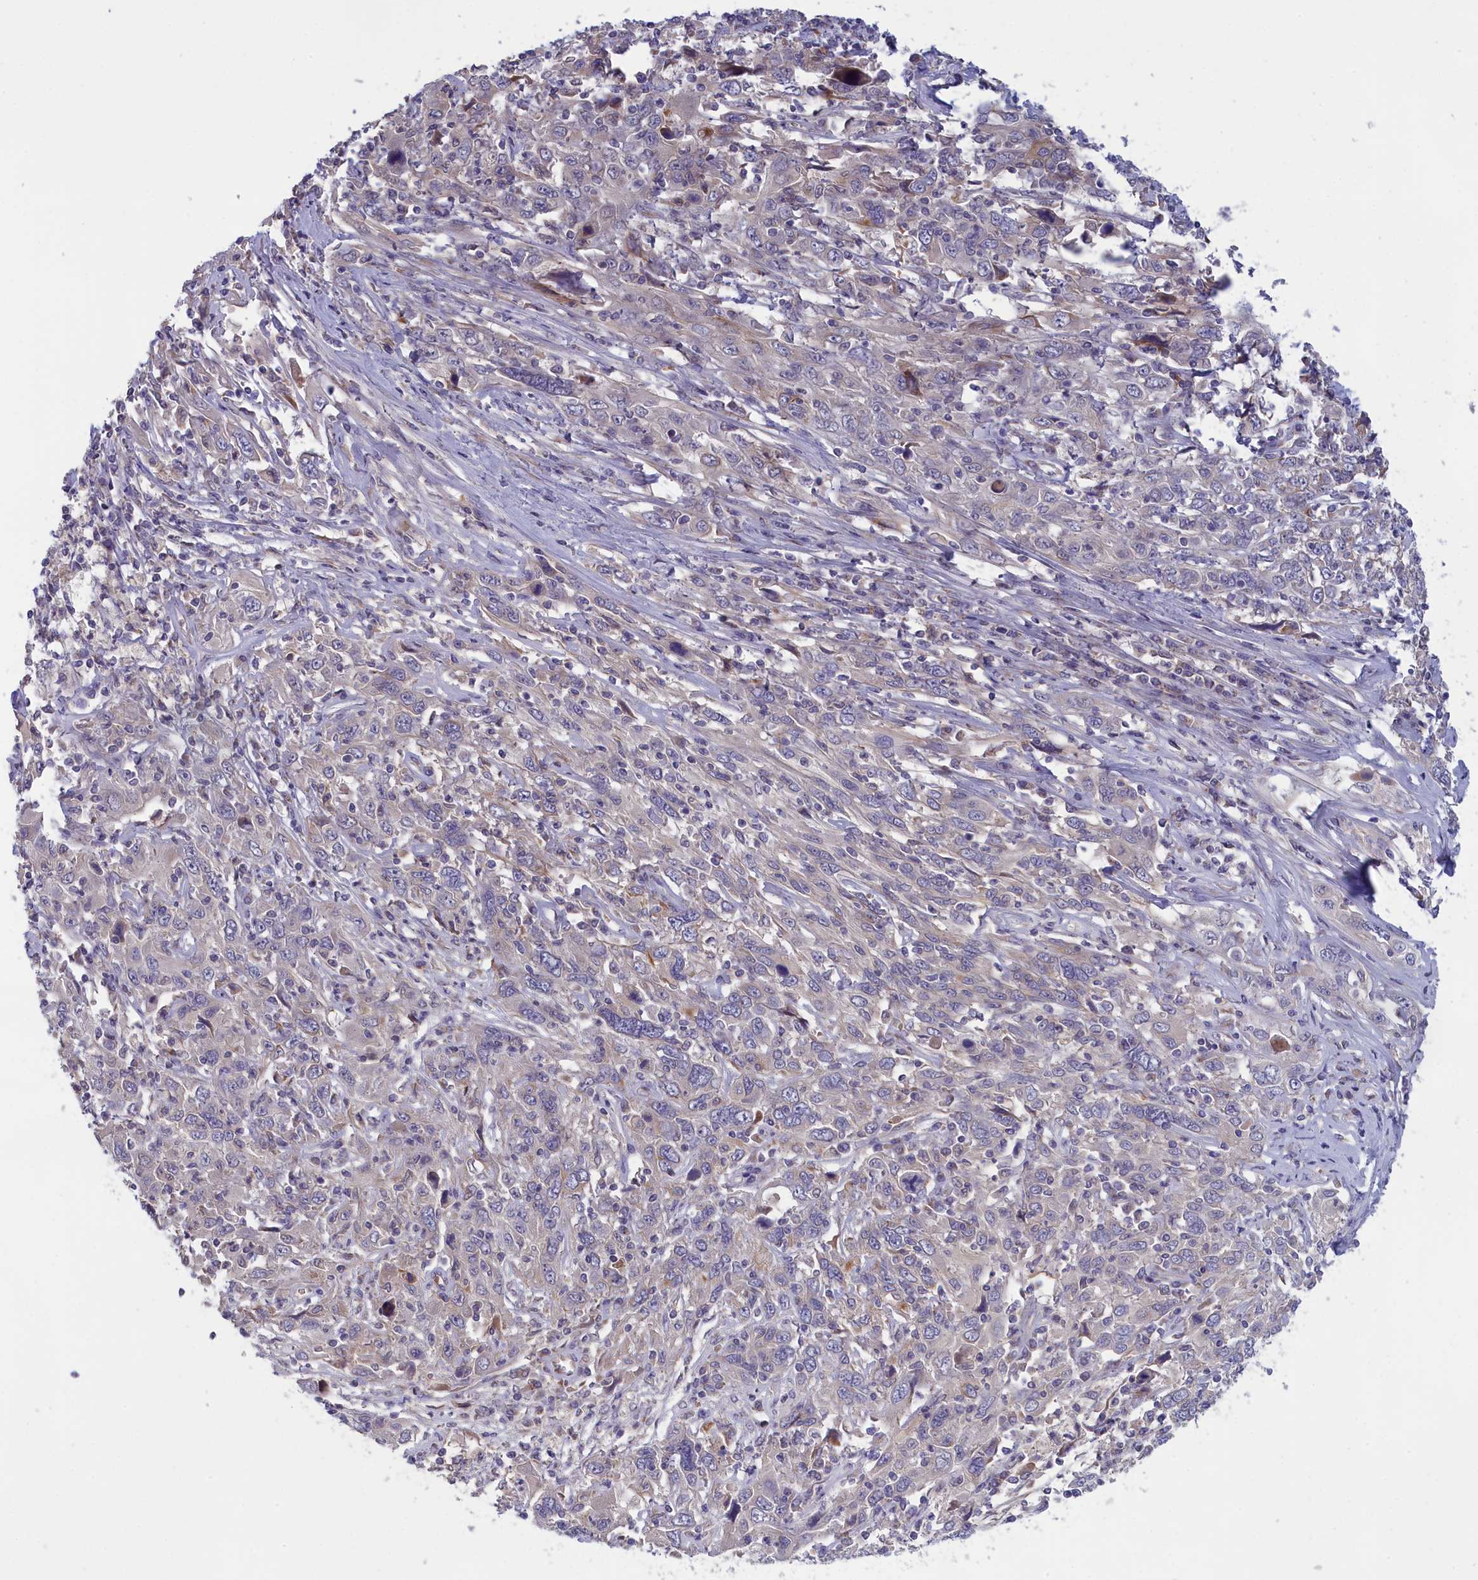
{"staining": {"intensity": "negative", "quantity": "none", "location": "none"}, "tissue": "cervical cancer", "cell_type": "Tumor cells", "image_type": "cancer", "snomed": [{"axis": "morphology", "description": "Squamous cell carcinoma, NOS"}, {"axis": "topography", "description": "Cervix"}], "caption": "Immunohistochemistry image of neoplastic tissue: human cervical squamous cell carcinoma stained with DAB (3,3'-diaminobenzidine) shows no significant protein positivity in tumor cells.", "gene": "IGFALS", "patient": {"sex": "female", "age": 46}}